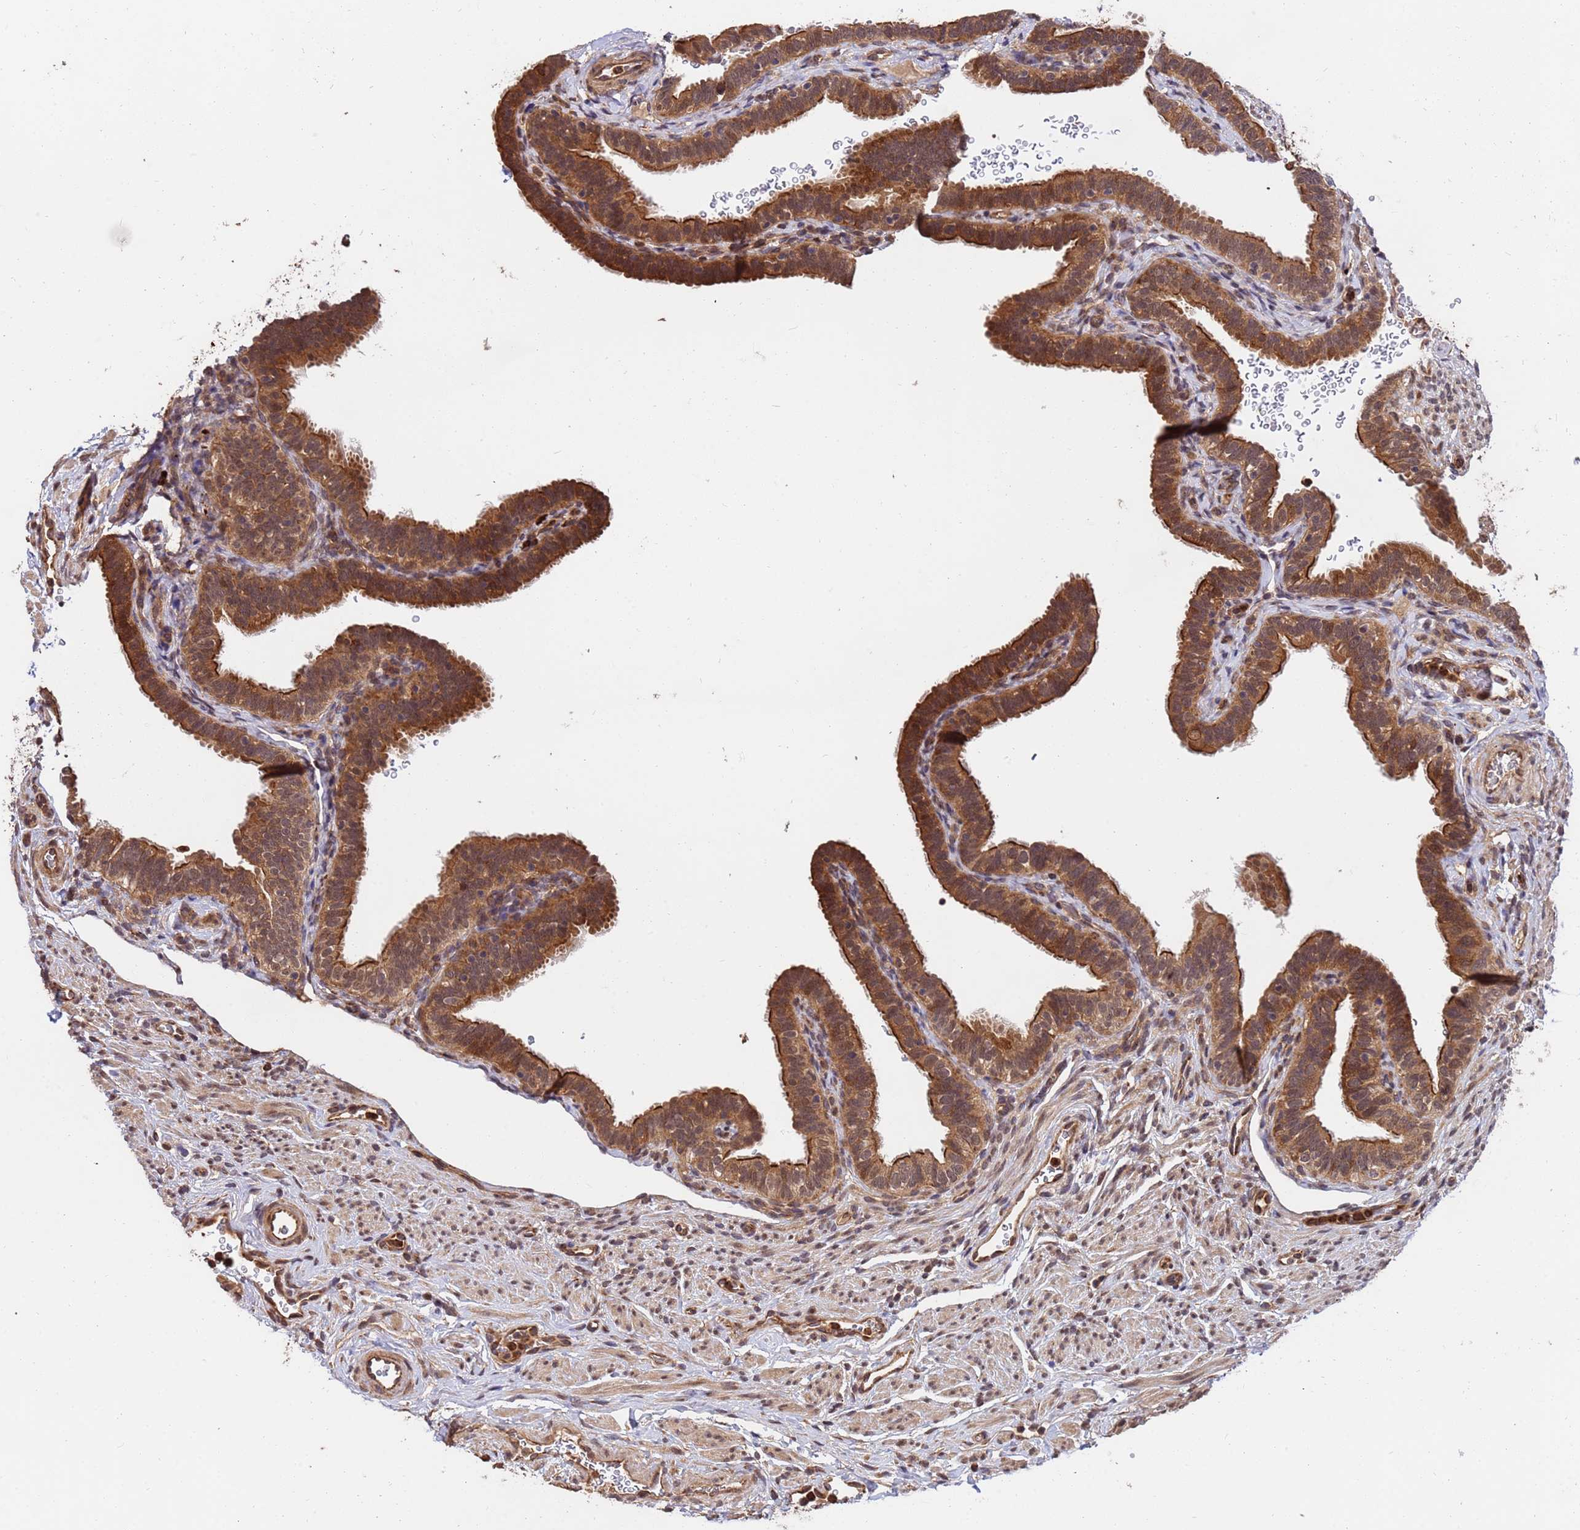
{"staining": {"intensity": "moderate", "quantity": ">75%", "location": "cytoplasmic/membranous"}, "tissue": "fallopian tube", "cell_type": "Glandular cells", "image_type": "normal", "snomed": [{"axis": "morphology", "description": "Normal tissue, NOS"}, {"axis": "topography", "description": "Fallopian tube"}], "caption": "Immunohistochemical staining of unremarkable human fallopian tube displays >75% levels of moderate cytoplasmic/membranous protein staining in about >75% of glandular cells.", "gene": "ZNF619", "patient": {"sex": "female", "age": 41}}